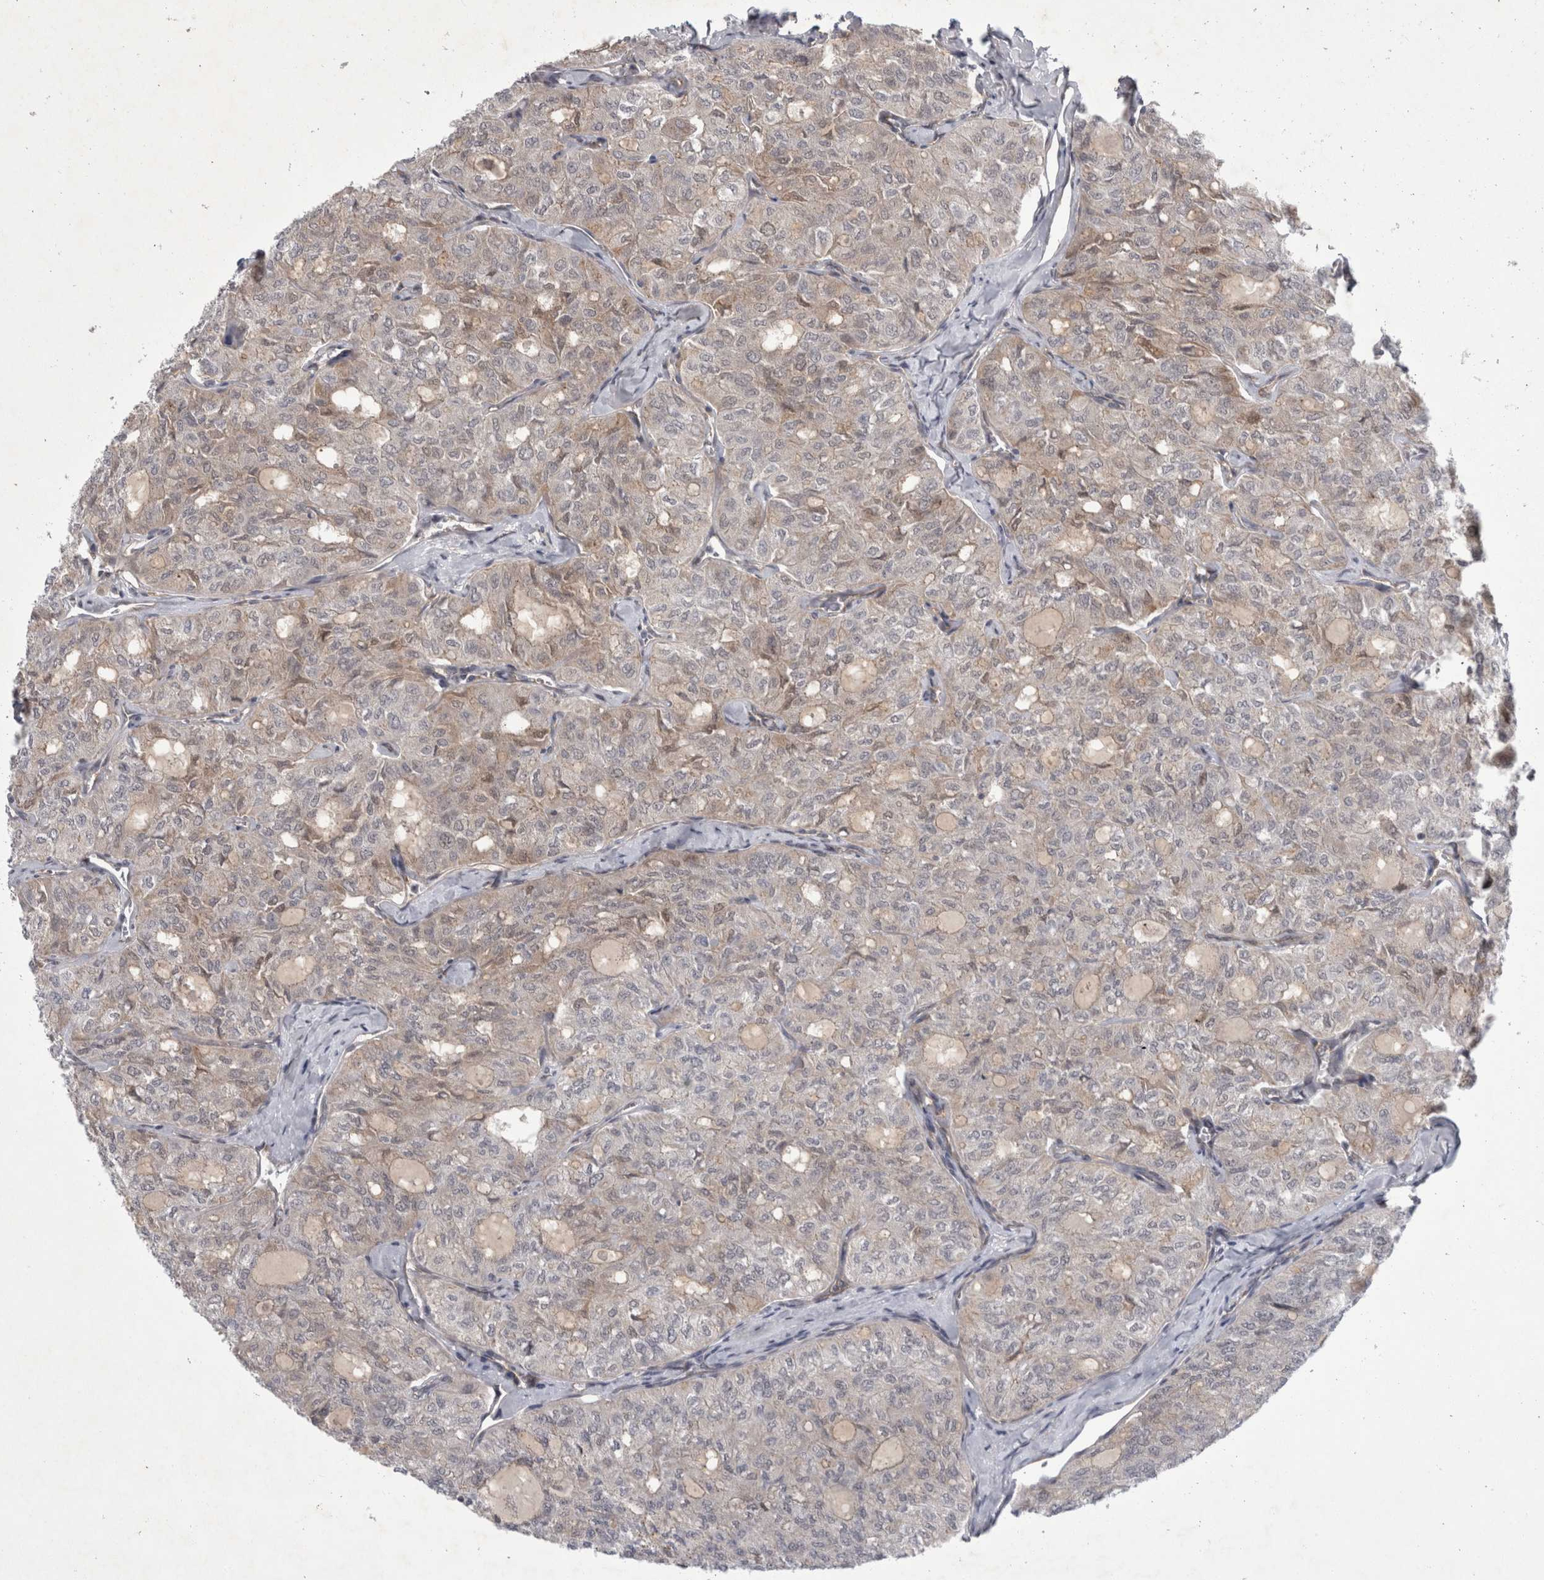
{"staining": {"intensity": "weak", "quantity": "<25%", "location": "cytoplasmic/membranous"}, "tissue": "thyroid cancer", "cell_type": "Tumor cells", "image_type": "cancer", "snomed": [{"axis": "morphology", "description": "Follicular adenoma carcinoma, NOS"}, {"axis": "topography", "description": "Thyroid gland"}], "caption": "Protein analysis of thyroid cancer (follicular adenoma carcinoma) exhibits no significant positivity in tumor cells. (DAB immunohistochemistry (IHC) visualized using brightfield microscopy, high magnification).", "gene": "PARP11", "patient": {"sex": "male", "age": 75}}